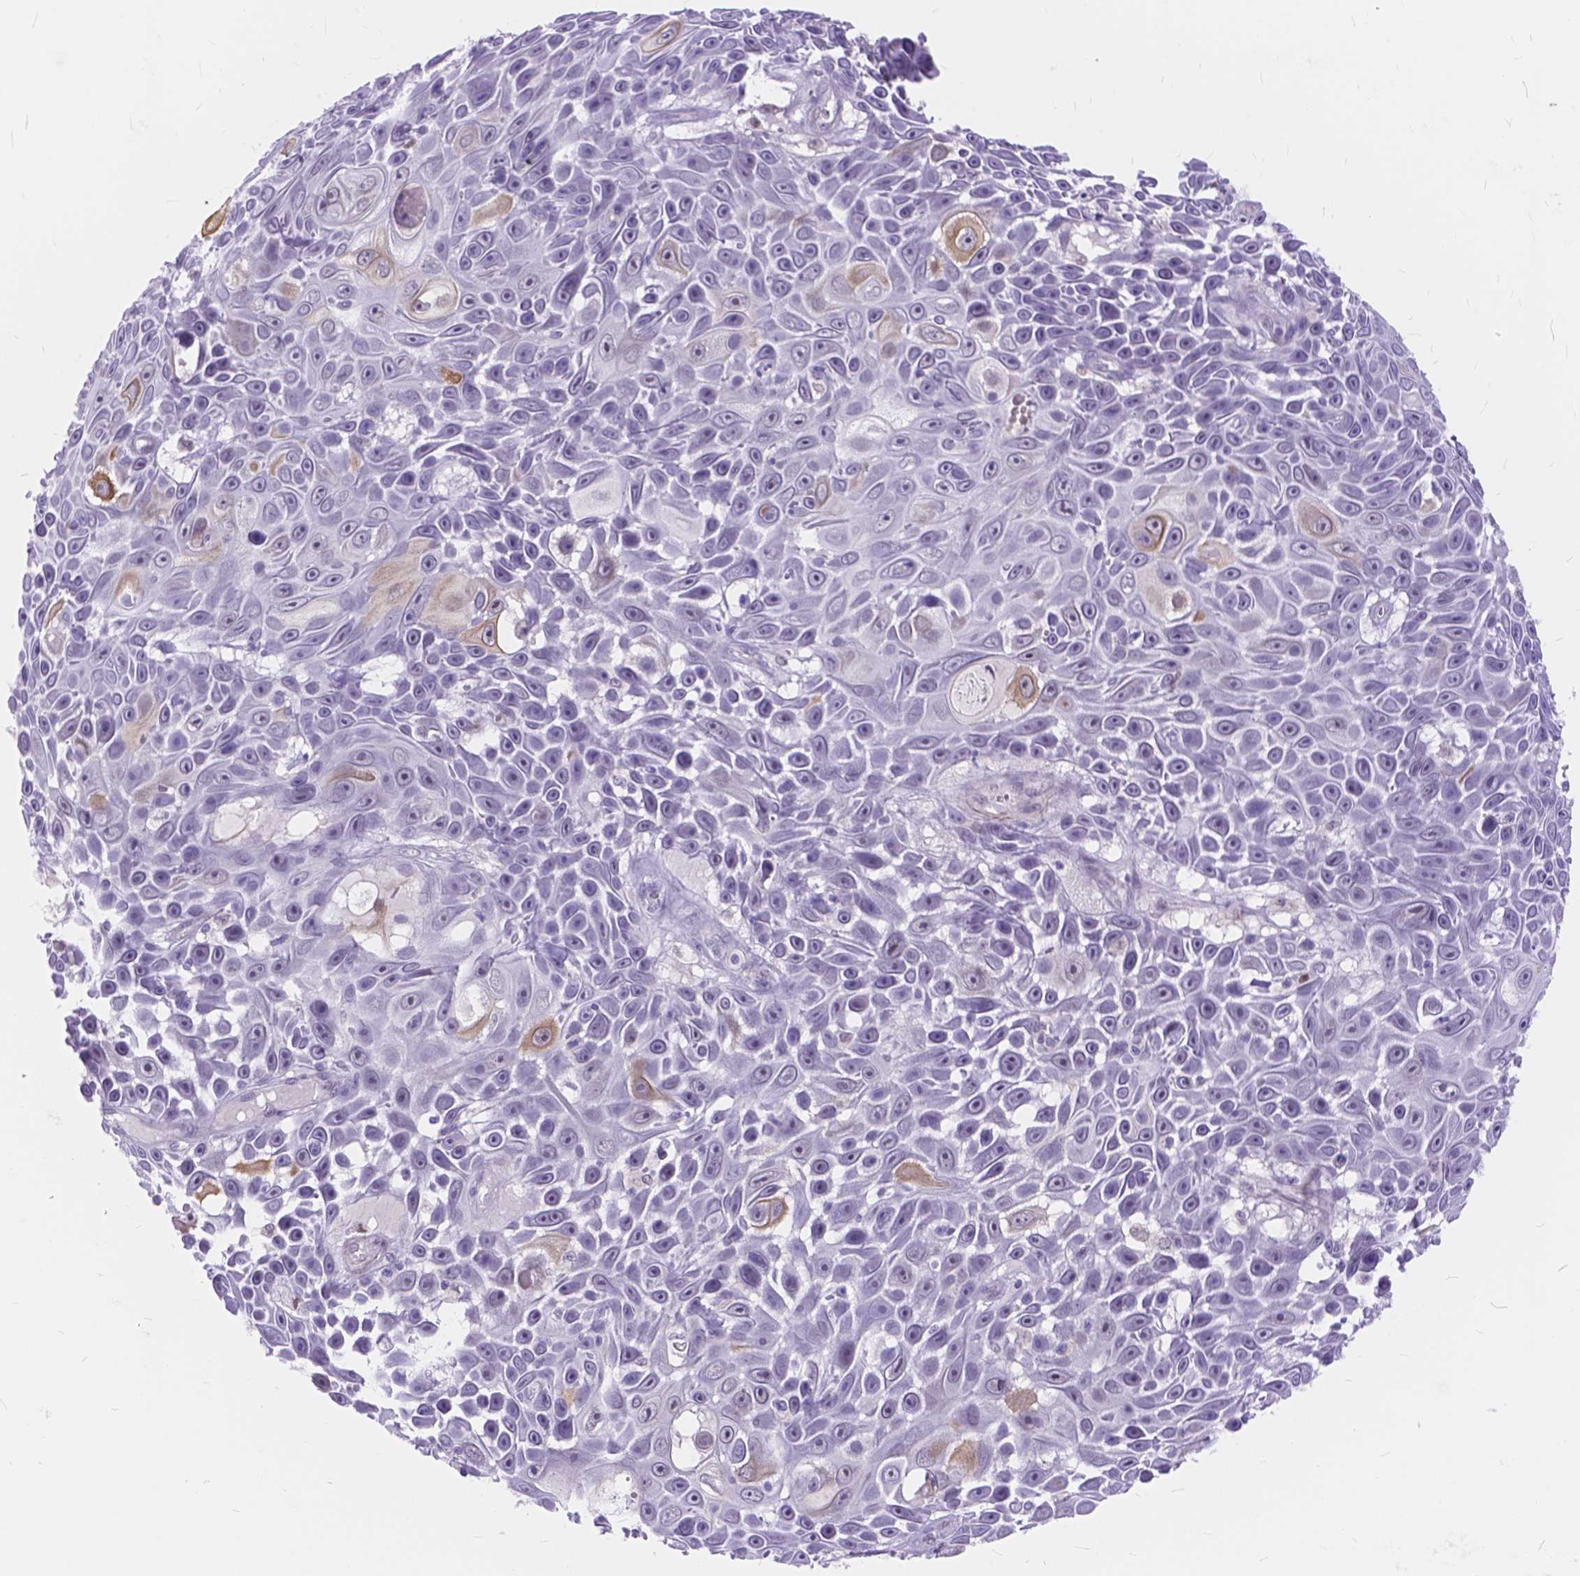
{"staining": {"intensity": "negative", "quantity": "none", "location": "none"}, "tissue": "skin cancer", "cell_type": "Tumor cells", "image_type": "cancer", "snomed": [{"axis": "morphology", "description": "Squamous cell carcinoma, NOS"}, {"axis": "topography", "description": "Skin"}], "caption": "A high-resolution histopathology image shows immunohistochemistry (IHC) staining of skin cancer, which shows no significant expression in tumor cells.", "gene": "MAN2C1", "patient": {"sex": "male", "age": 82}}